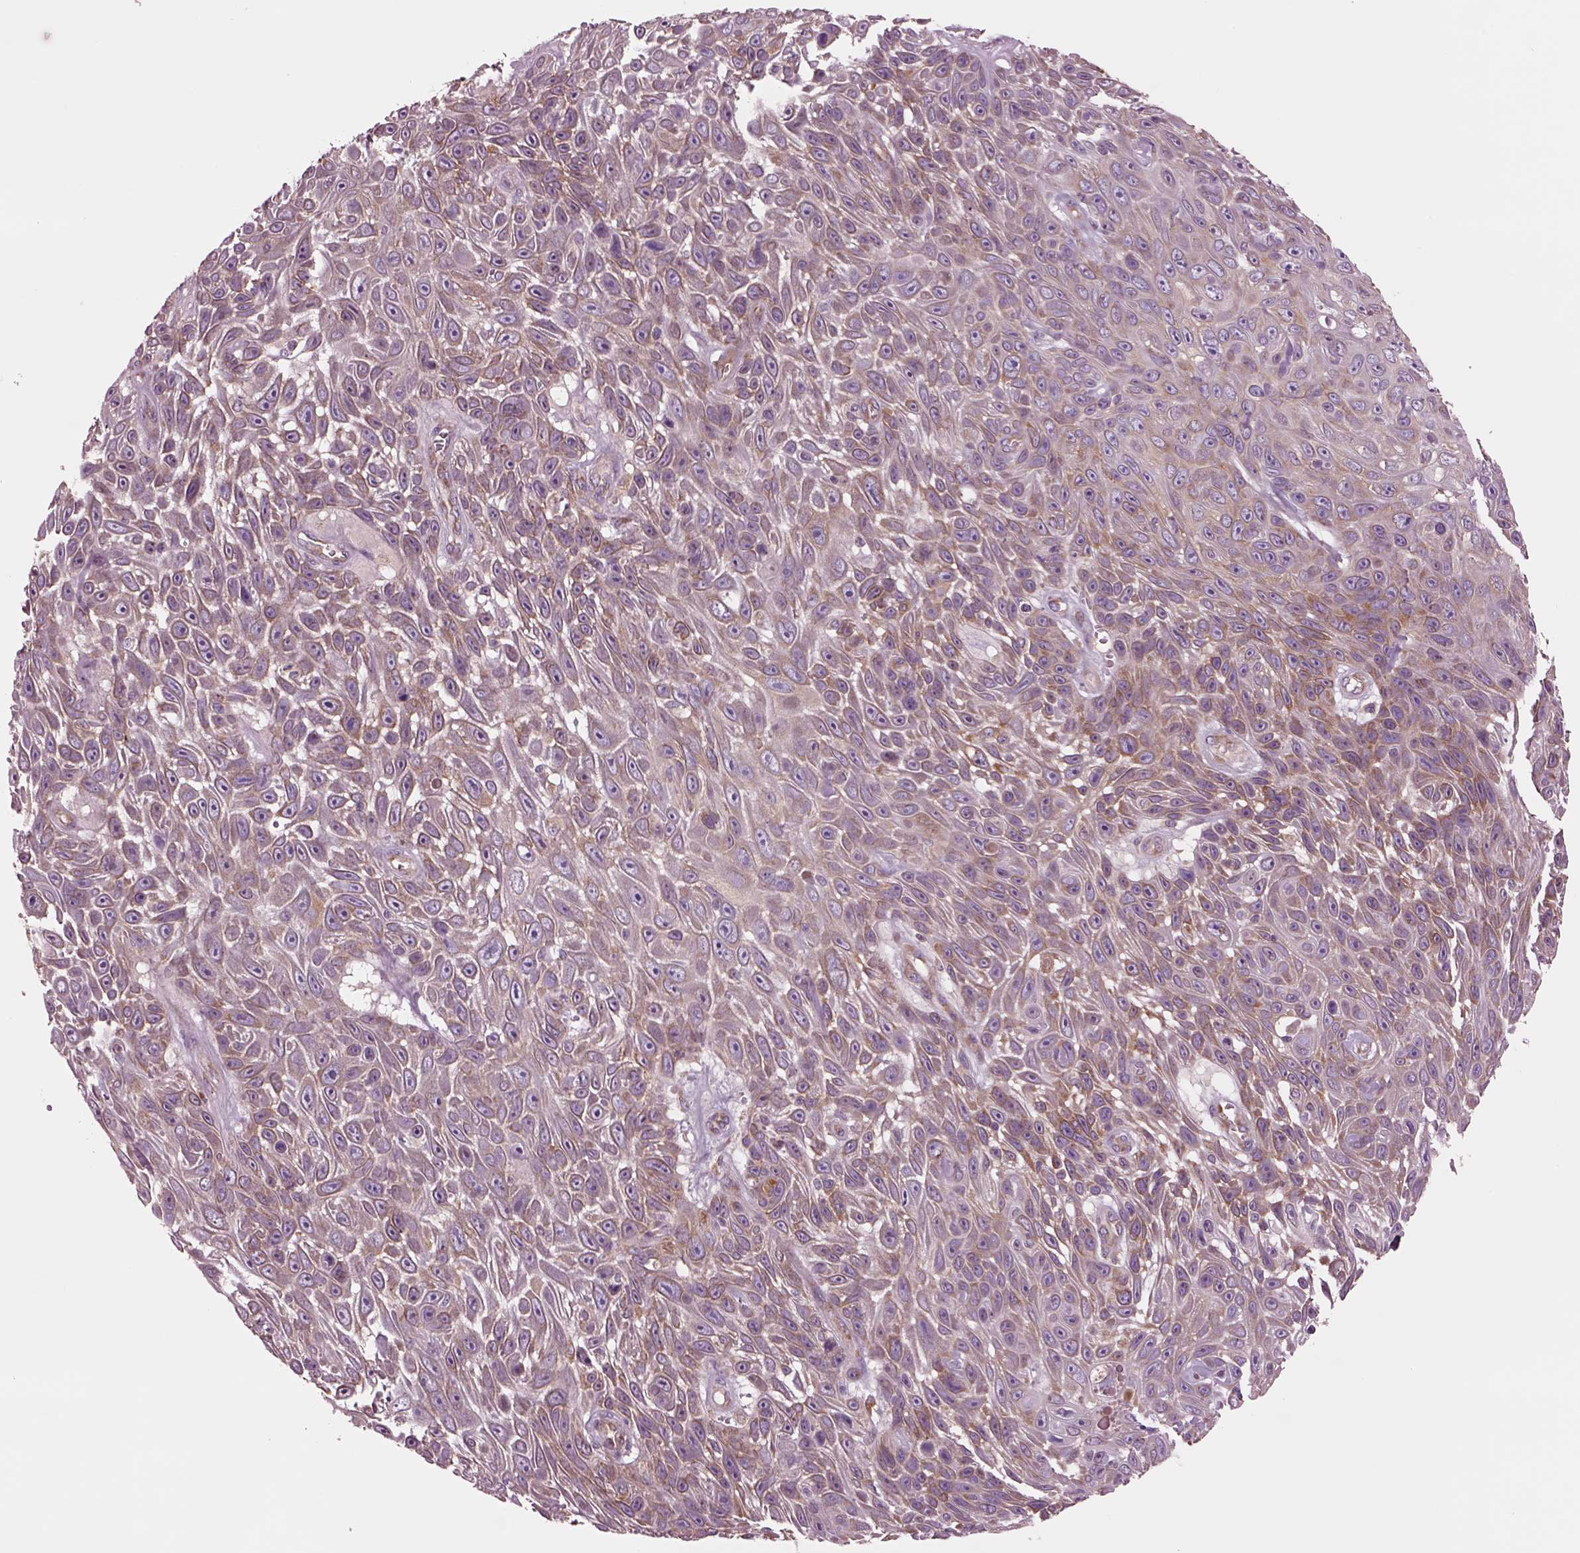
{"staining": {"intensity": "moderate", "quantity": ">75%", "location": "cytoplasmic/membranous"}, "tissue": "skin cancer", "cell_type": "Tumor cells", "image_type": "cancer", "snomed": [{"axis": "morphology", "description": "Squamous cell carcinoma, NOS"}, {"axis": "topography", "description": "Skin"}], "caption": "Skin squamous cell carcinoma was stained to show a protein in brown. There is medium levels of moderate cytoplasmic/membranous positivity in approximately >75% of tumor cells. (DAB IHC, brown staining for protein, blue staining for nuclei).", "gene": "SEC23A", "patient": {"sex": "male", "age": 82}}